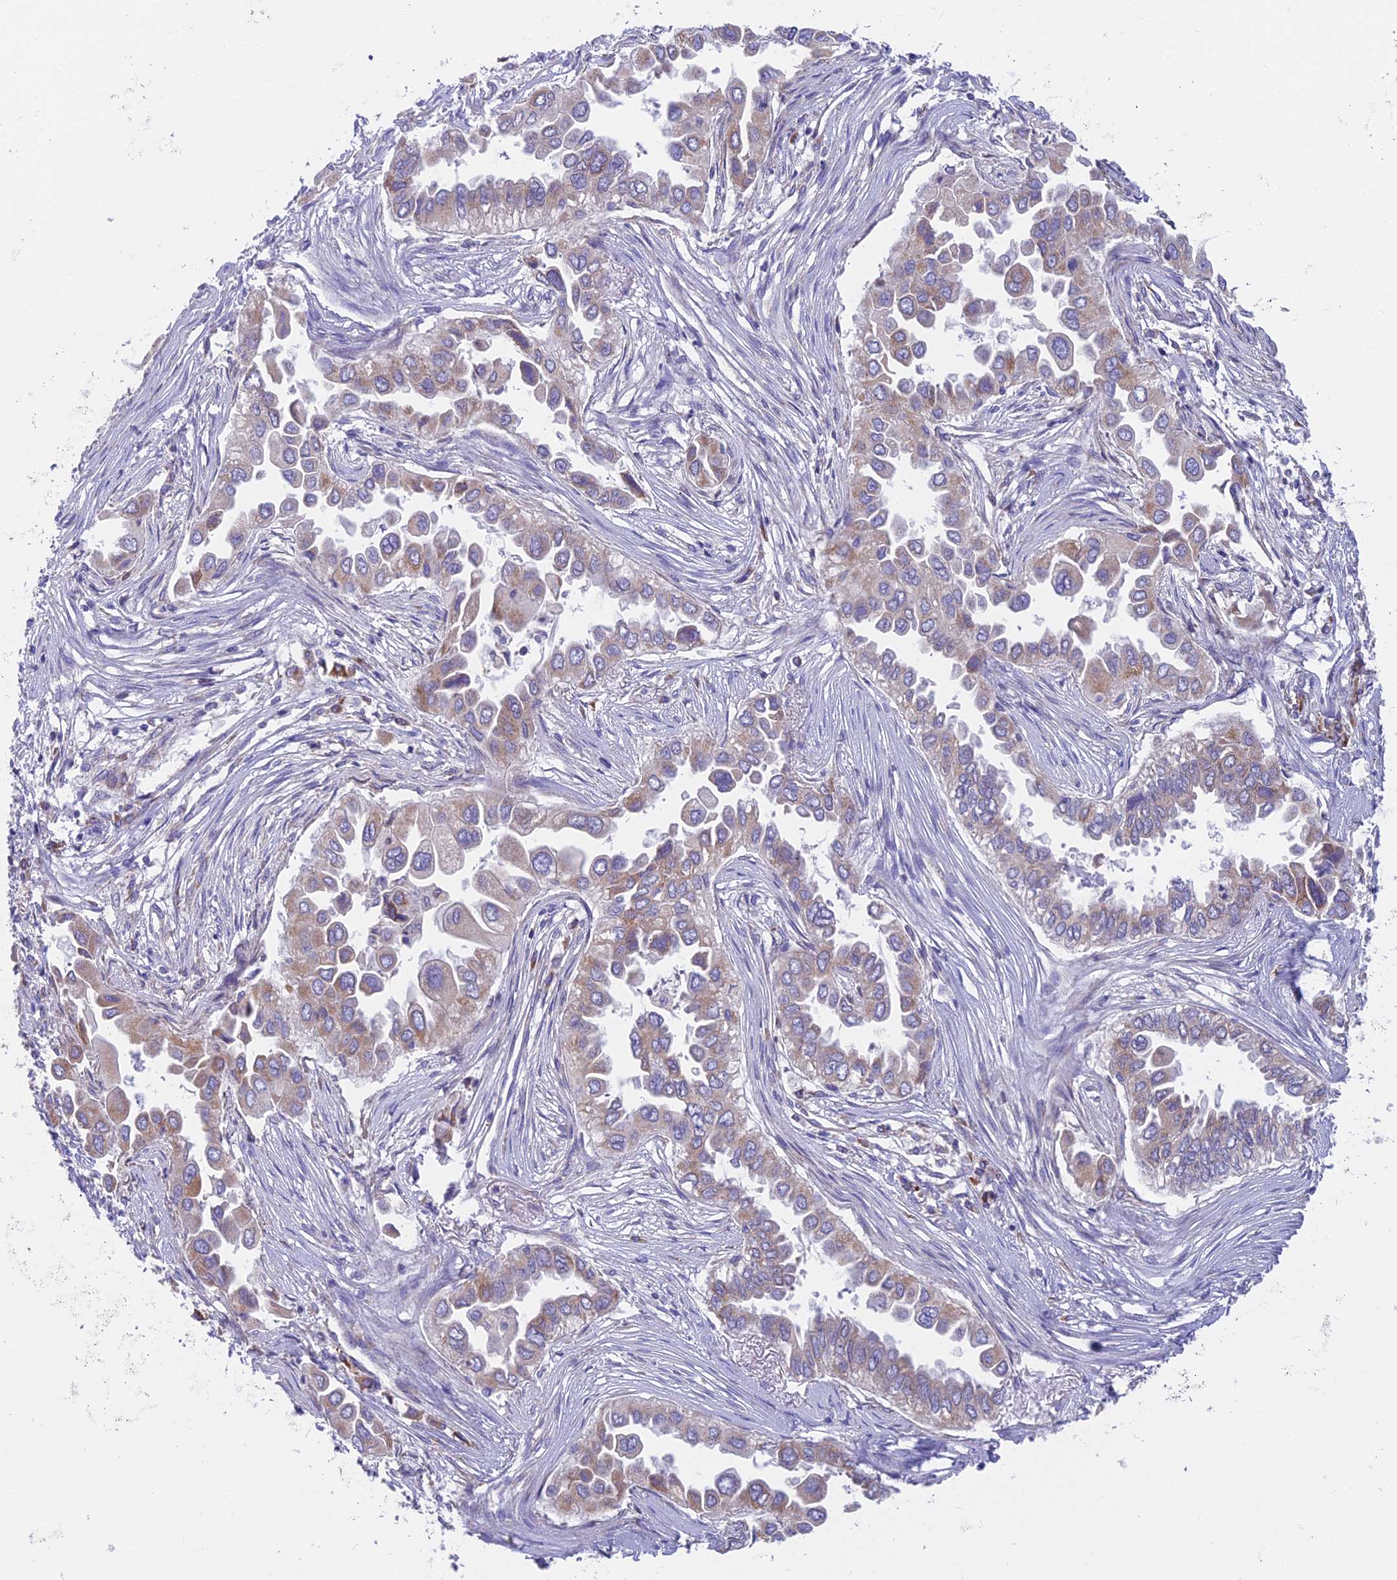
{"staining": {"intensity": "moderate", "quantity": "<25%", "location": "cytoplasmic/membranous"}, "tissue": "lung cancer", "cell_type": "Tumor cells", "image_type": "cancer", "snomed": [{"axis": "morphology", "description": "Adenocarcinoma, NOS"}, {"axis": "topography", "description": "Lung"}], "caption": "There is low levels of moderate cytoplasmic/membranous staining in tumor cells of lung cancer (adenocarcinoma), as demonstrated by immunohistochemical staining (brown color).", "gene": "TBC1D20", "patient": {"sex": "female", "age": 76}}